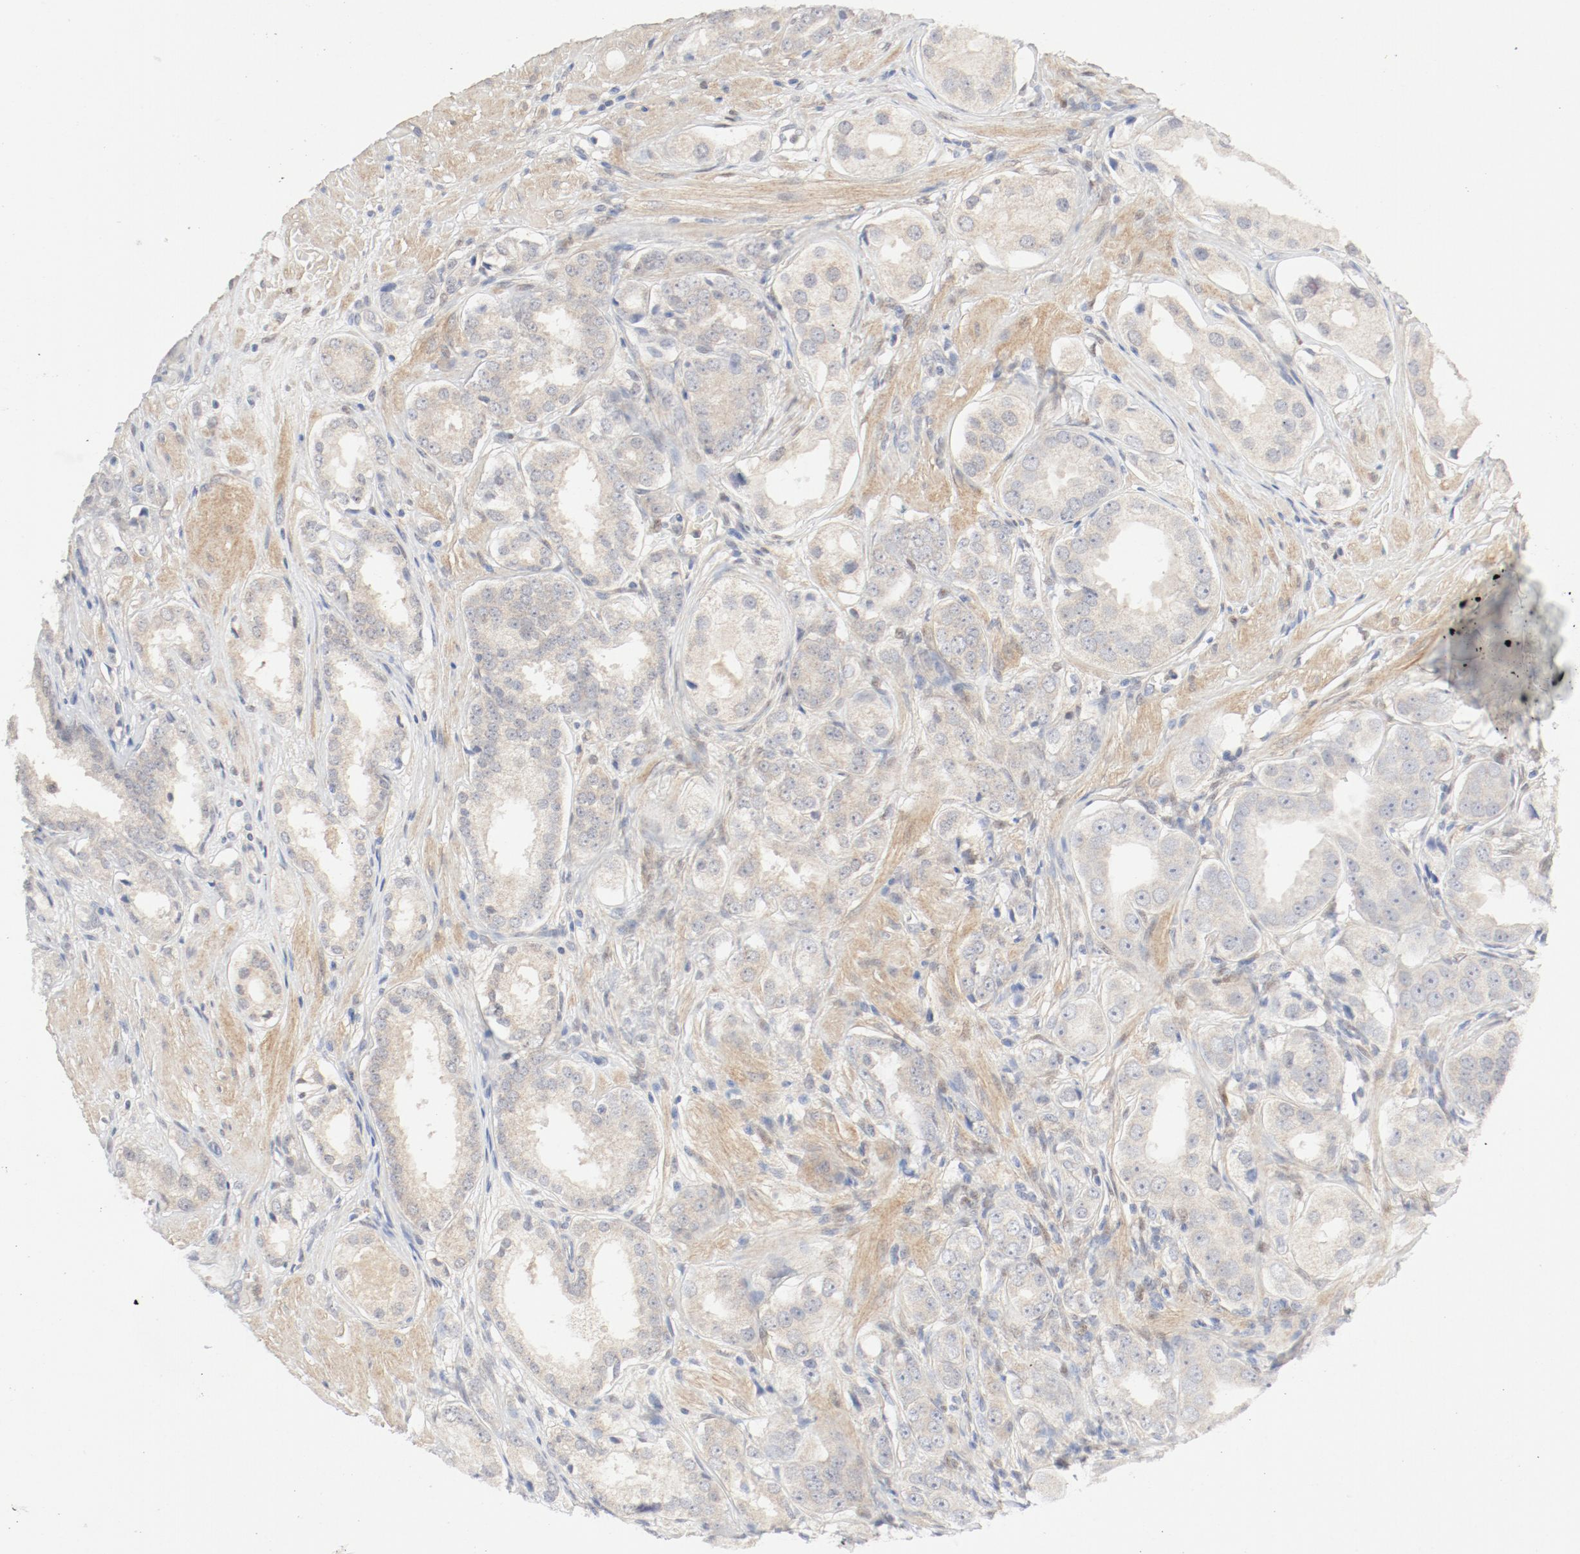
{"staining": {"intensity": "weak", "quantity": "25%-75%", "location": "cytoplasmic/membranous"}, "tissue": "prostate cancer", "cell_type": "Tumor cells", "image_type": "cancer", "snomed": [{"axis": "morphology", "description": "Adenocarcinoma, Medium grade"}, {"axis": "topography", "description": "Prostate"}], "caption": "Immunohistochemistry histopathology image of neoplastic tissue: human prostate adenocarcinoma (medium-grade) stained using immunohistochemistry shows low levels of weak protein expression localized specifically in the cytoplasmic/membranous of tumor cells, appearing as a cytoplasmic/membranous brown color.", "gene": "PGM1", "patient": {"sex": "male", "age": 53}}